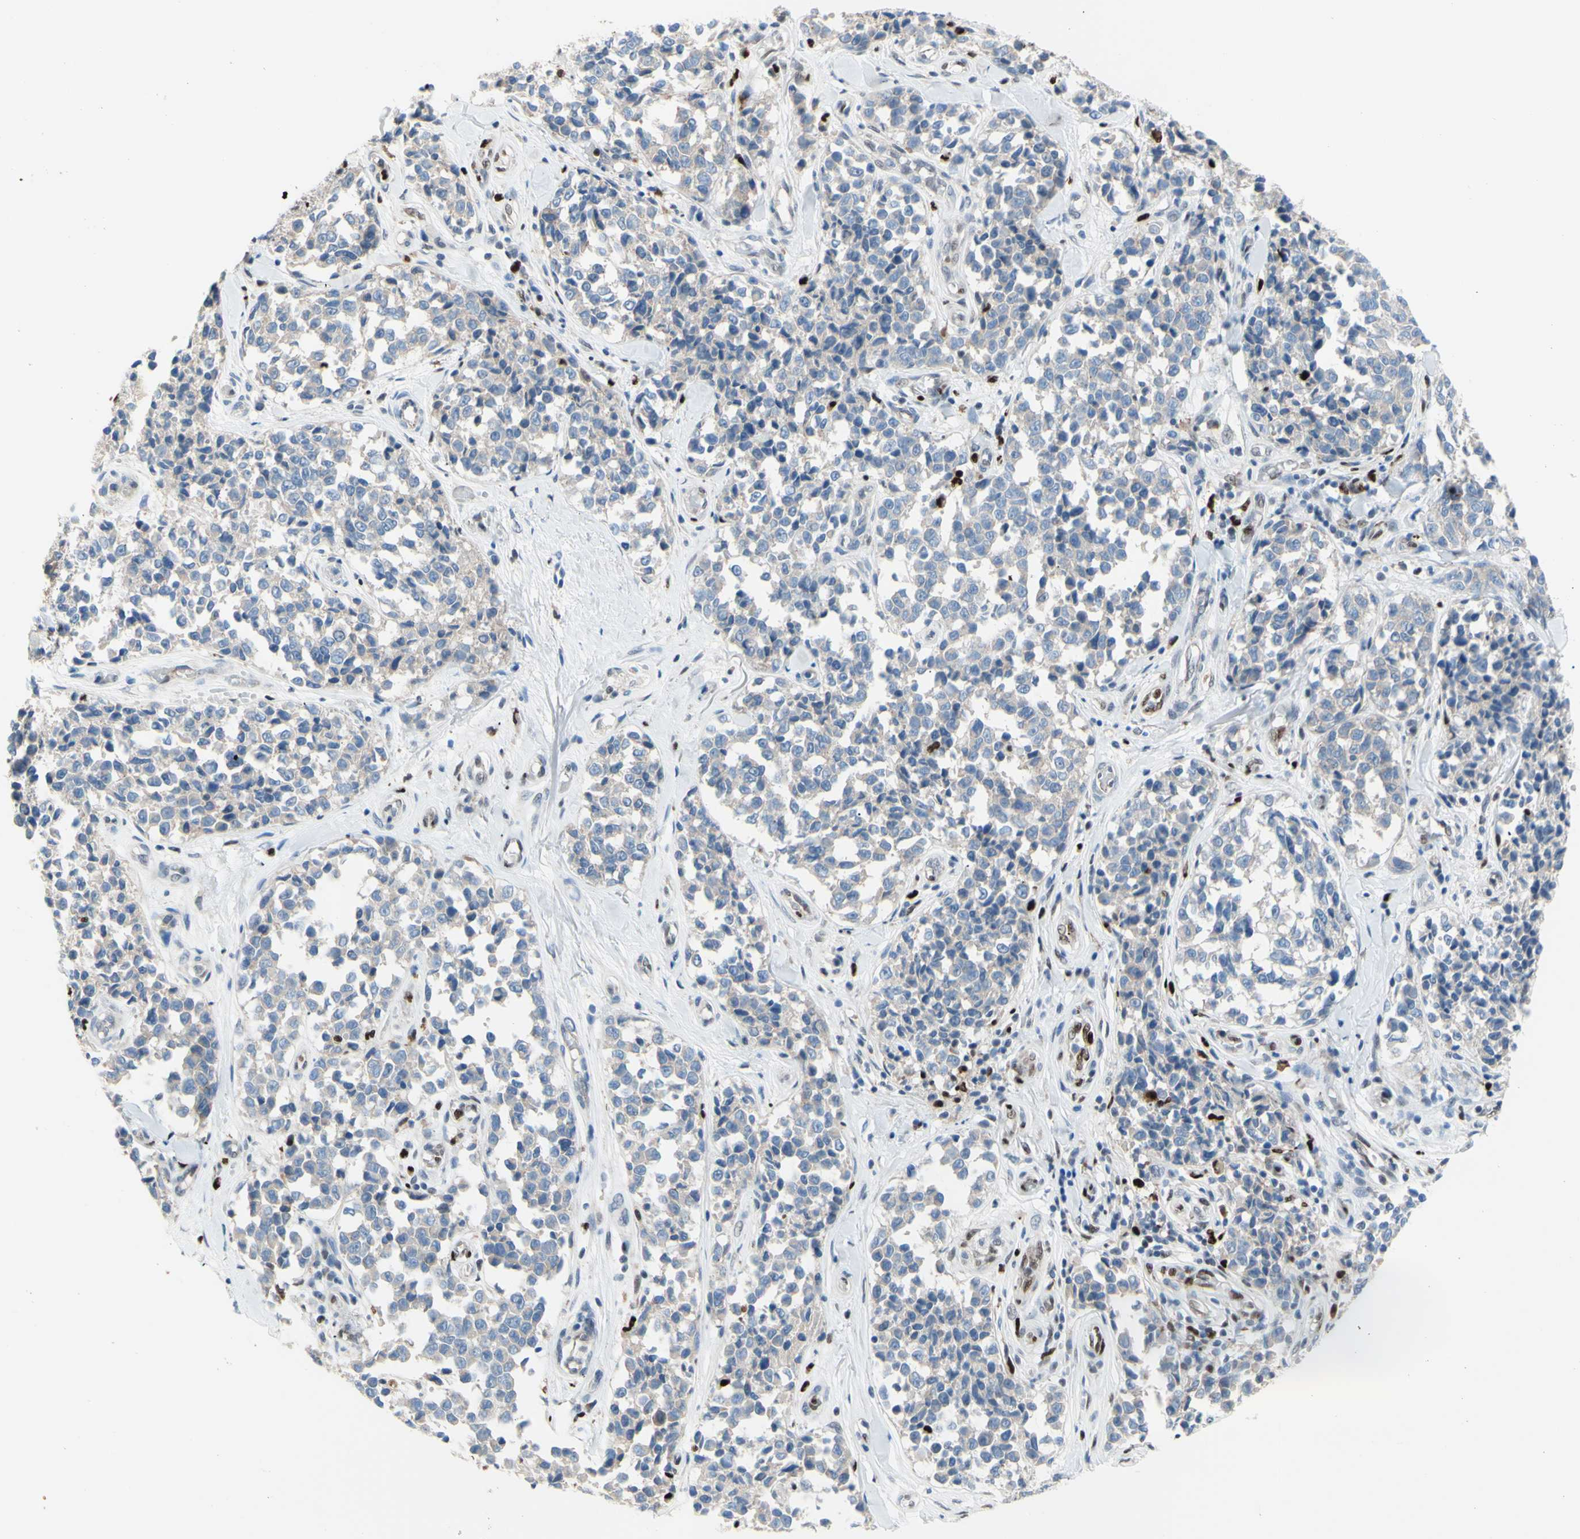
{"staining": {"intensity": "weak", "quantity": ">75%", "location": "cytoplasmic/membranous"}, "tissue": "melanoma", "cell_type": "Tumor cells", "image_type": "cancer", "snomed": [{"axis": "morphology", "description": "Malignant melanoma, NOS"}, {"axis": "topography", "description": "Skin"}], "caption": "IHC micrograph of neoplastic tissue: human melanoma stained using immunohistochemistry (IHC) reveals low levels of weak protein expression localized specifically in the cytoplasmic/membranous of tumor cells, appearing as a cytoplasmic/membranous brown color.", "gene": "EED", "patient": {"sex": "female", "age": 64}}